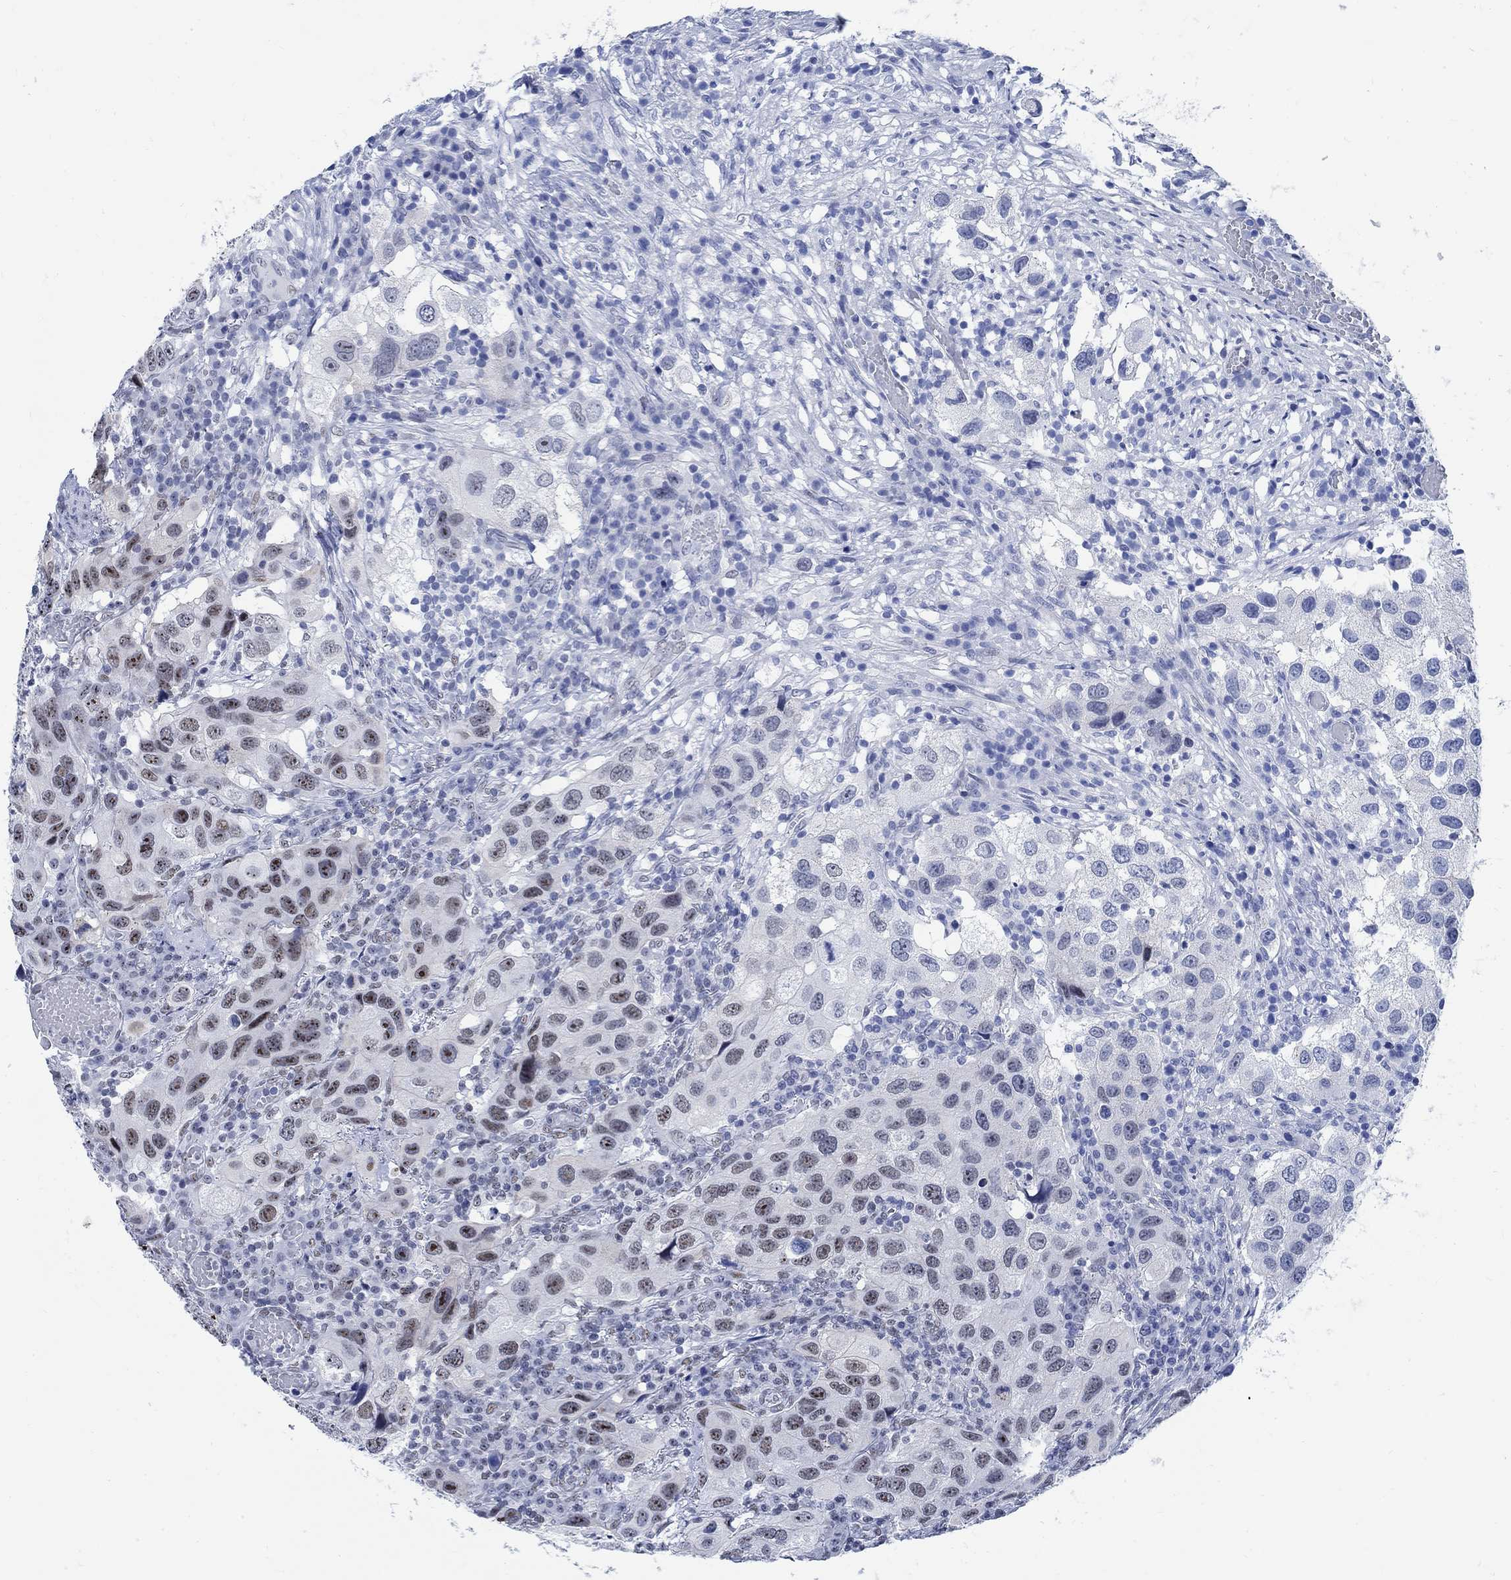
{"staining": {"intensity": "moderate", "quantity": "<25%", "location": "nuclear"}, "tissue": "urothelial cancer", "cell_type": "Tumor cells", "image_type": "cancer", "snomed": [{"axis": "morphology", "description": "Urothelial carcinoma, High grade"}, {"axis": "topography", "description": "Urinary bladder"}], "caption": "Immunohistochemical staining of human urothelial cancer demonstrates moderate nuclear protein positivity in approximately <25% of tumor cells.", "gene": "DLK1", "patient": {"sex": "male", "age": 79}}